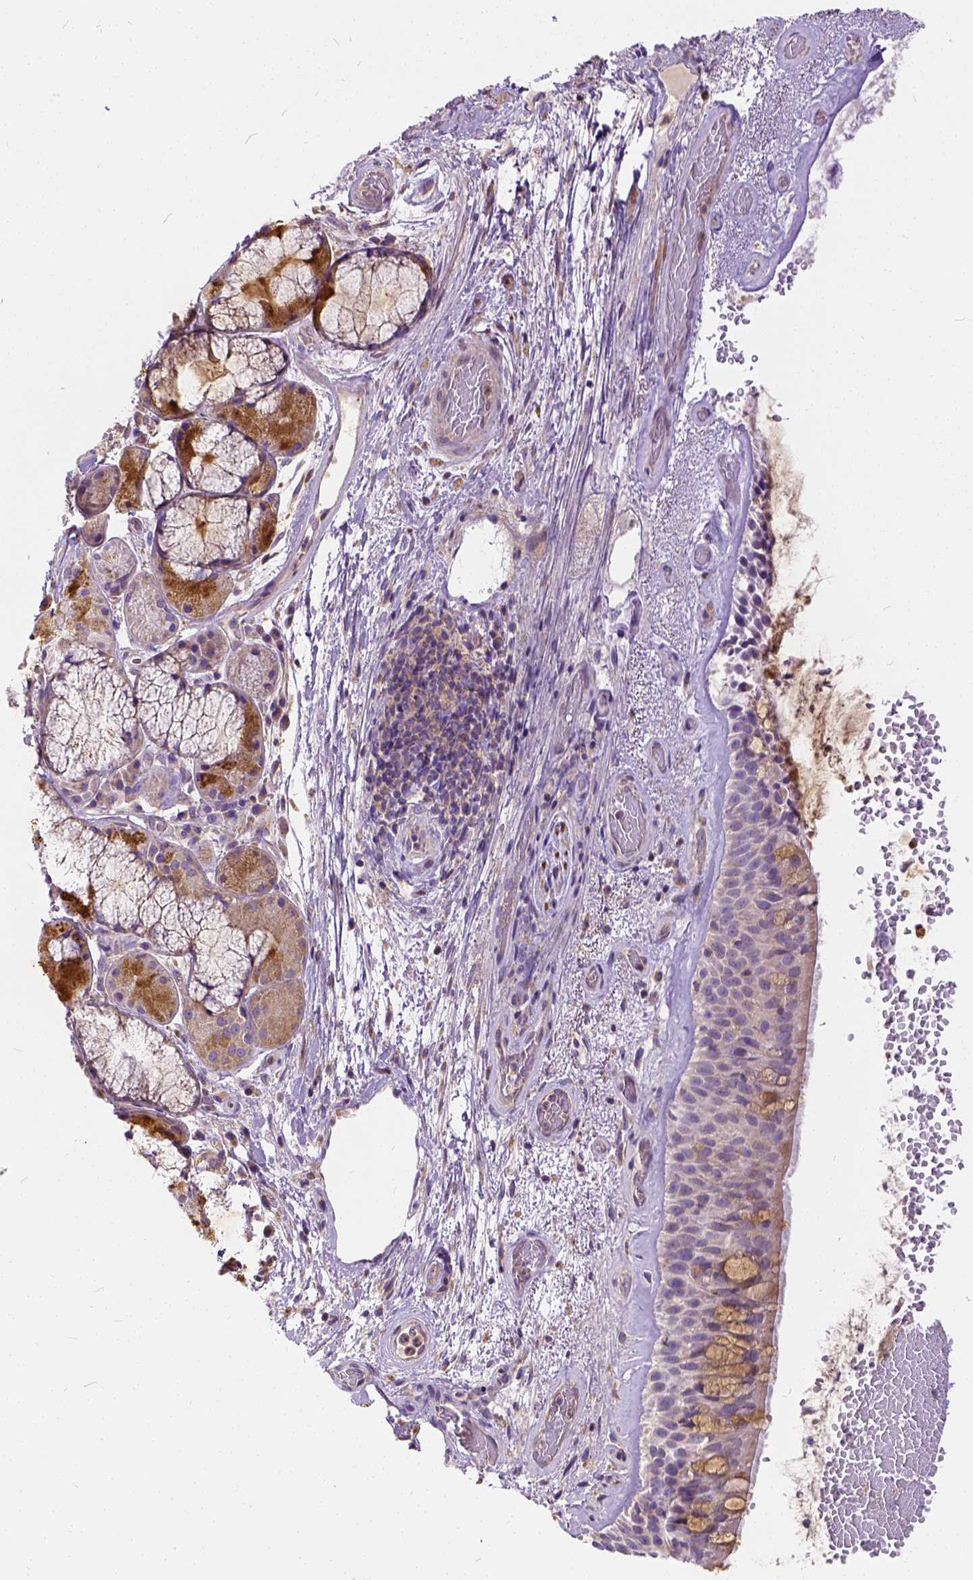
{"staining": {"intensity": "weak", "quantity": "25%-75%", "location": "cytoplasmic/membranous"}, "tissue": "bronchus", "cell_type": "Respiratory epithelial cells", "image_type": "normal", "snomed": [{"axis": "morphology", "description": "Normal tissue, NOS"}, {"axis": "topography", "description": "Bronchus"}], "caption": "A brown stain labels weak cytoplasmic/membranous staining of a protein in respiratory epithelial cells of normal human bronchus. Nuclei are stained in blue.", "gene": "CADM4", "patient": {"sex": "male", "age": 48}}